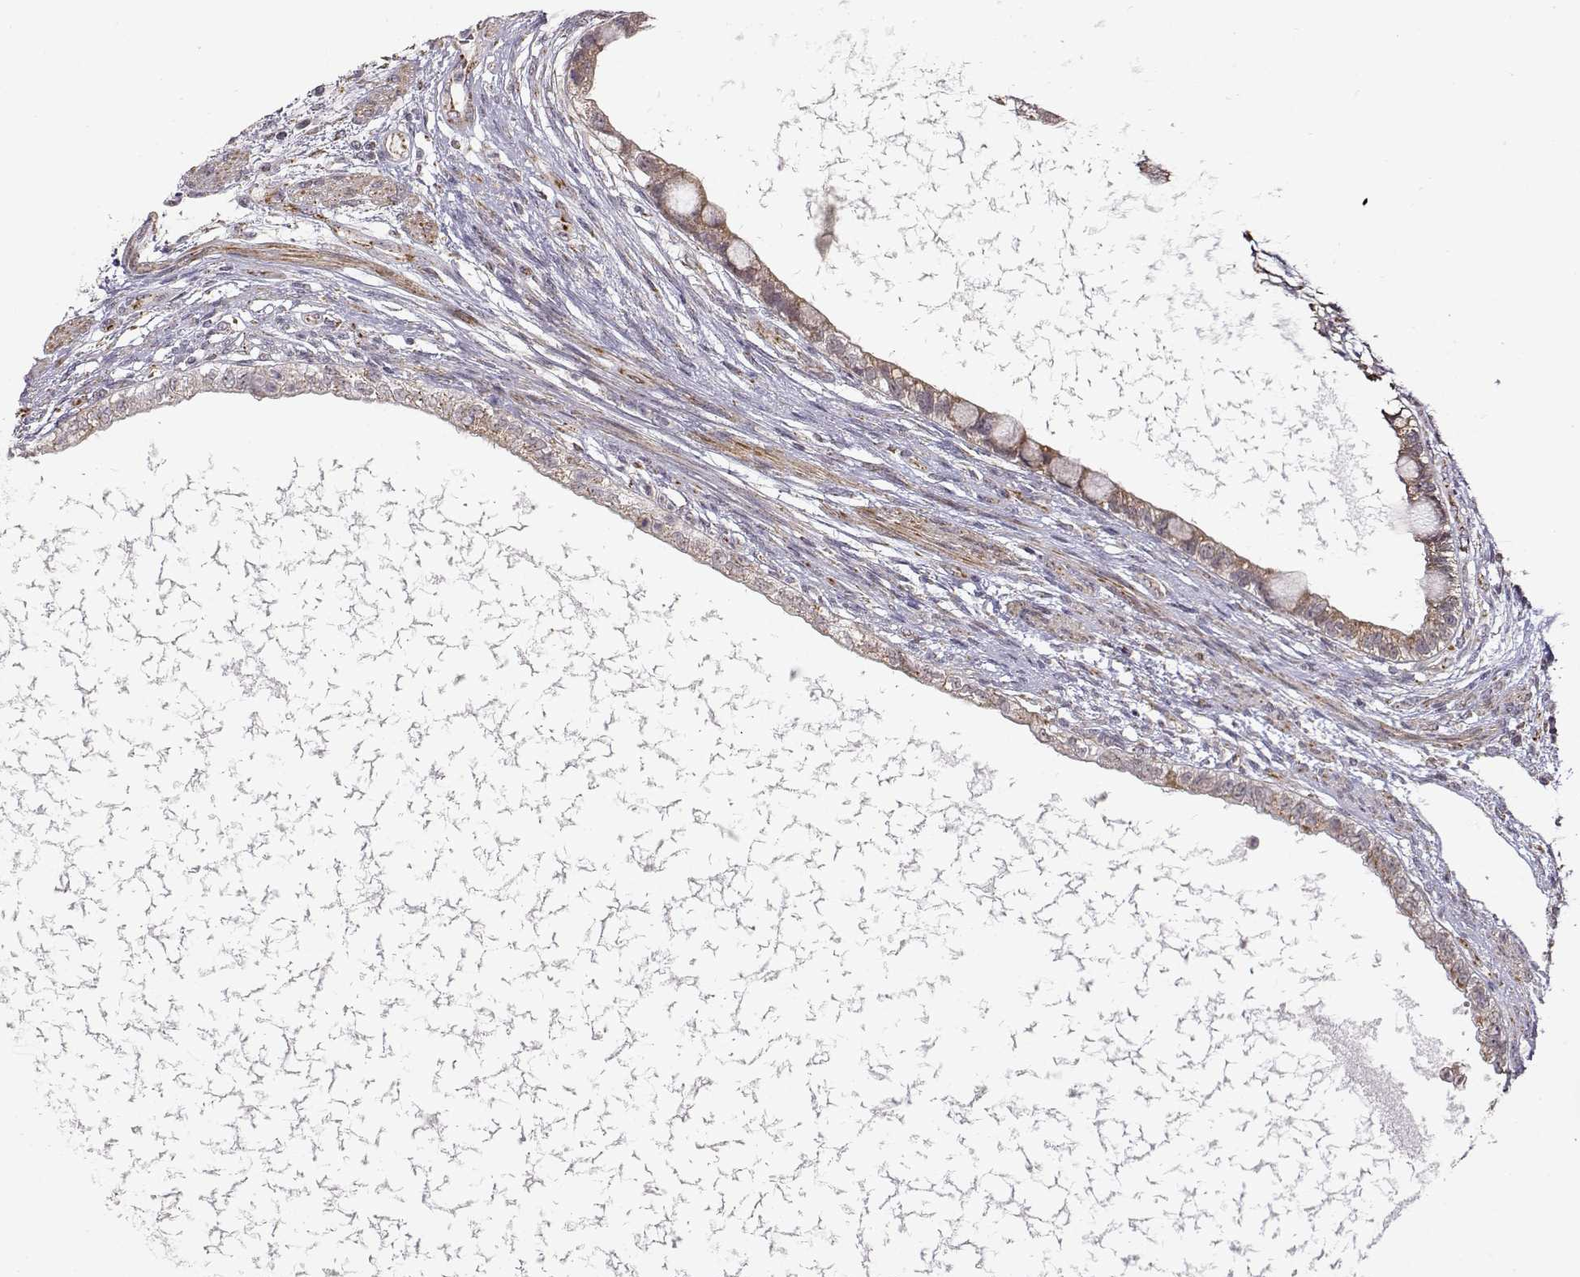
{"staining": {"intensity": "weak", "quantity": ">75%", "location": "cytoplasmic/membranous"}, "tissue": "testis cancer", "cell_type": "Tumor cells", "image_type": "cancer", "snomed": [{"axis": "morphology", "description": "Carcinoma, Embryonal, NOS"}, {"axis": "topography", "description": "Testis"}], "caption": "A micrograph of human testis cancer stained for a protein shows weak cytoplasmic/membranous brown staining in tumor cells.", "gene": "EXOG", "patient": {"sex": "male", "age": 26}}